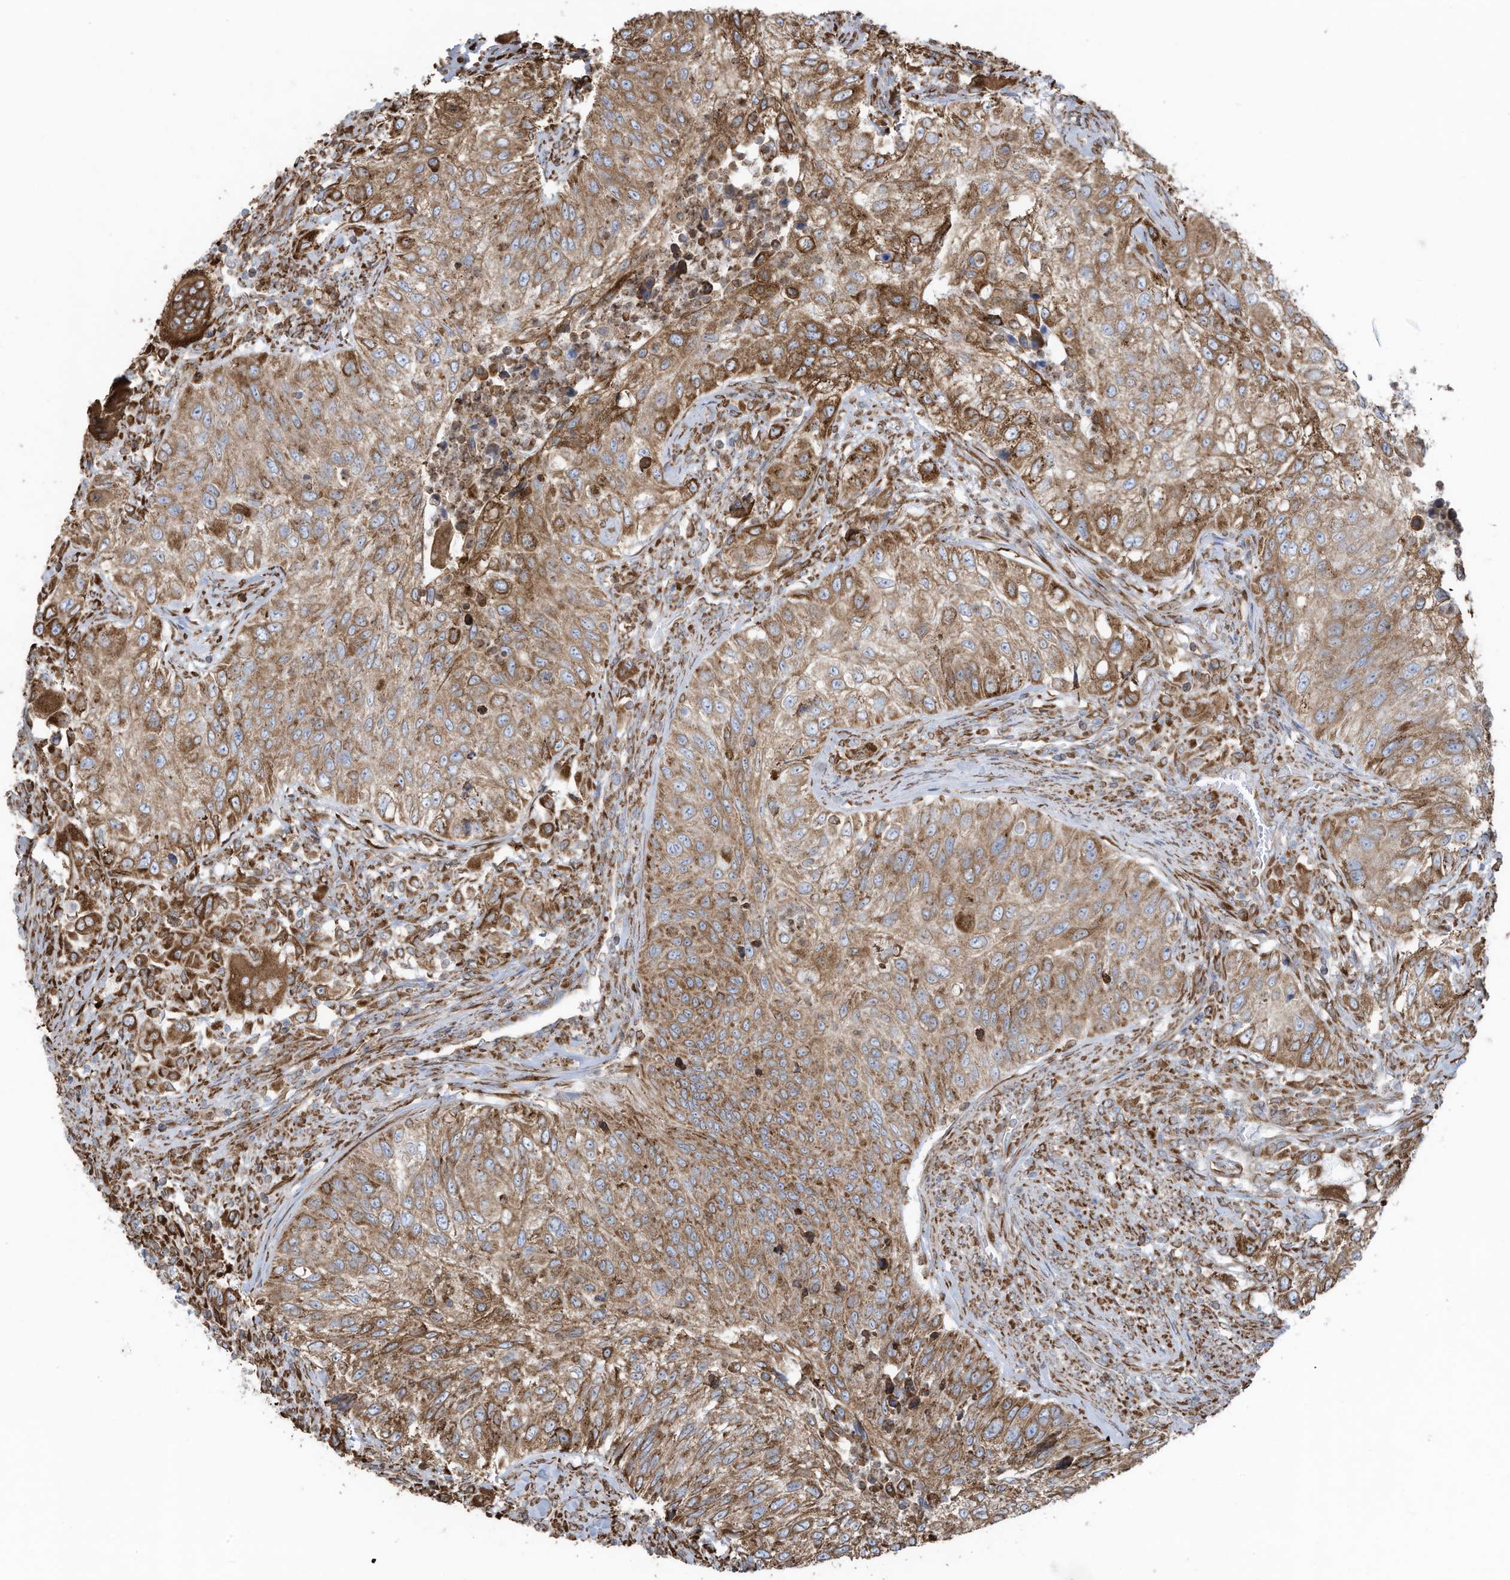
{"staining": {"intensity": "moderate", "quantity": ">75%", "location": "cytoplasmic/membranous"}, "tissue": "urothelial cancer", "cell_type": "Tumor cells", "image_type": "cancer", "snomed": [{"axis": "morphology", "description": "Urothelial carcinoma, High grade"}, {"axis": "topography", "description": "Urinary bladder"}], "caption": "Urothelial cancer was stained to show a protein in brown. There is medium levels of moderate cytoplasmic/membranous expression in about >75% of tumor cells. (DAB IHC with brightfield microscopy, high magnification).", "gene": "ZNF354C", "patient": {"sex": "female", "age": 60}}